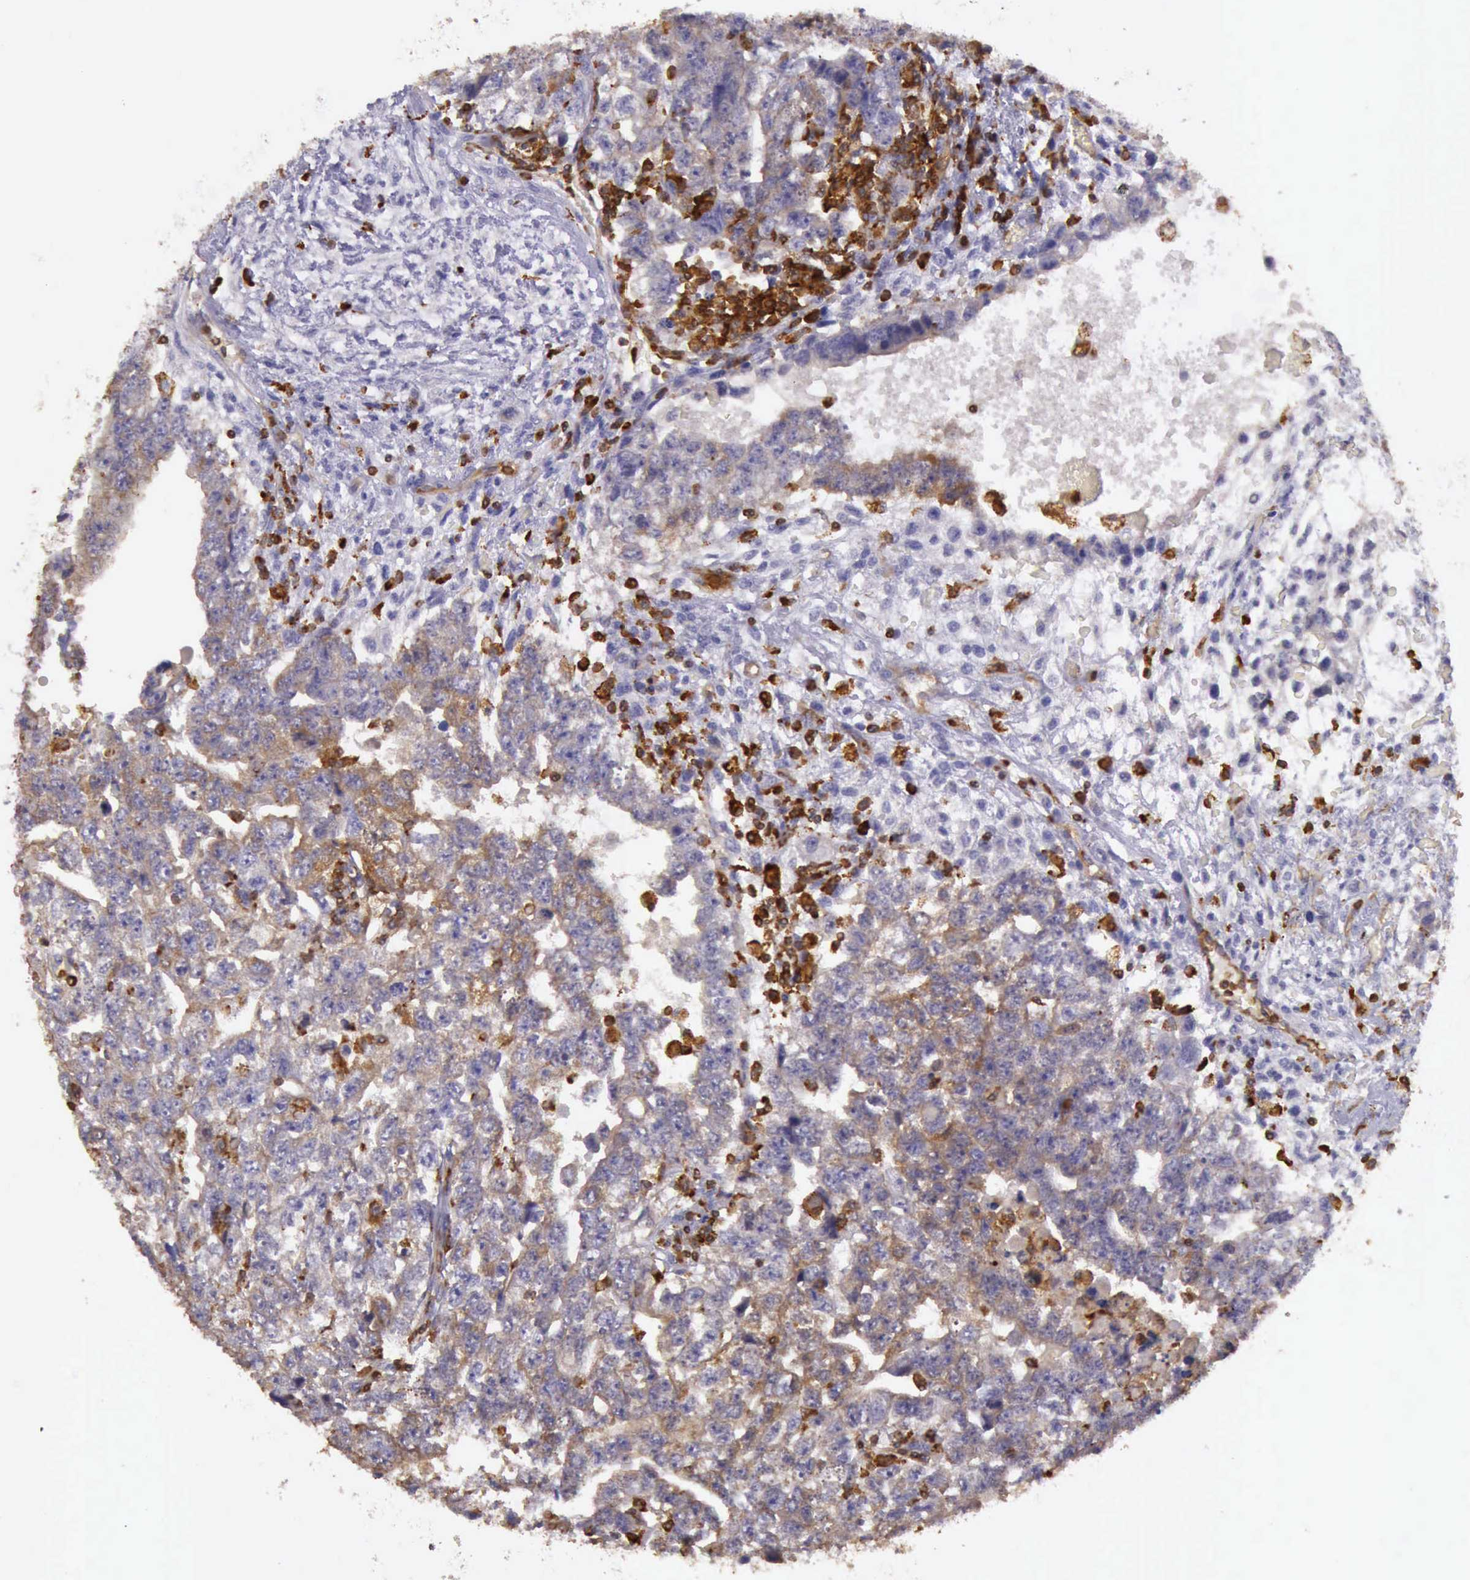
{"staining": {"intensity": "negative", "quantity": "none", "location": "none"}, "tissue": "testis cancer", "cell_type": "Tumor cells", "image_type": "cancer", "snomed": [{"axis": "morphology", "description": "Carcinoma, Embryonal, NOS"}, {"axis": "topography", "description": "Testis"}], "caption": "This is a micrograph of IHC staining of testis cancer, which shows no staining in tumor cells. (Immunohistochemistry (ihc), brightfield microscopy, high magnification).", "gene": "ARHGAP4", "patient": {"sex": "male", "age": 36}}